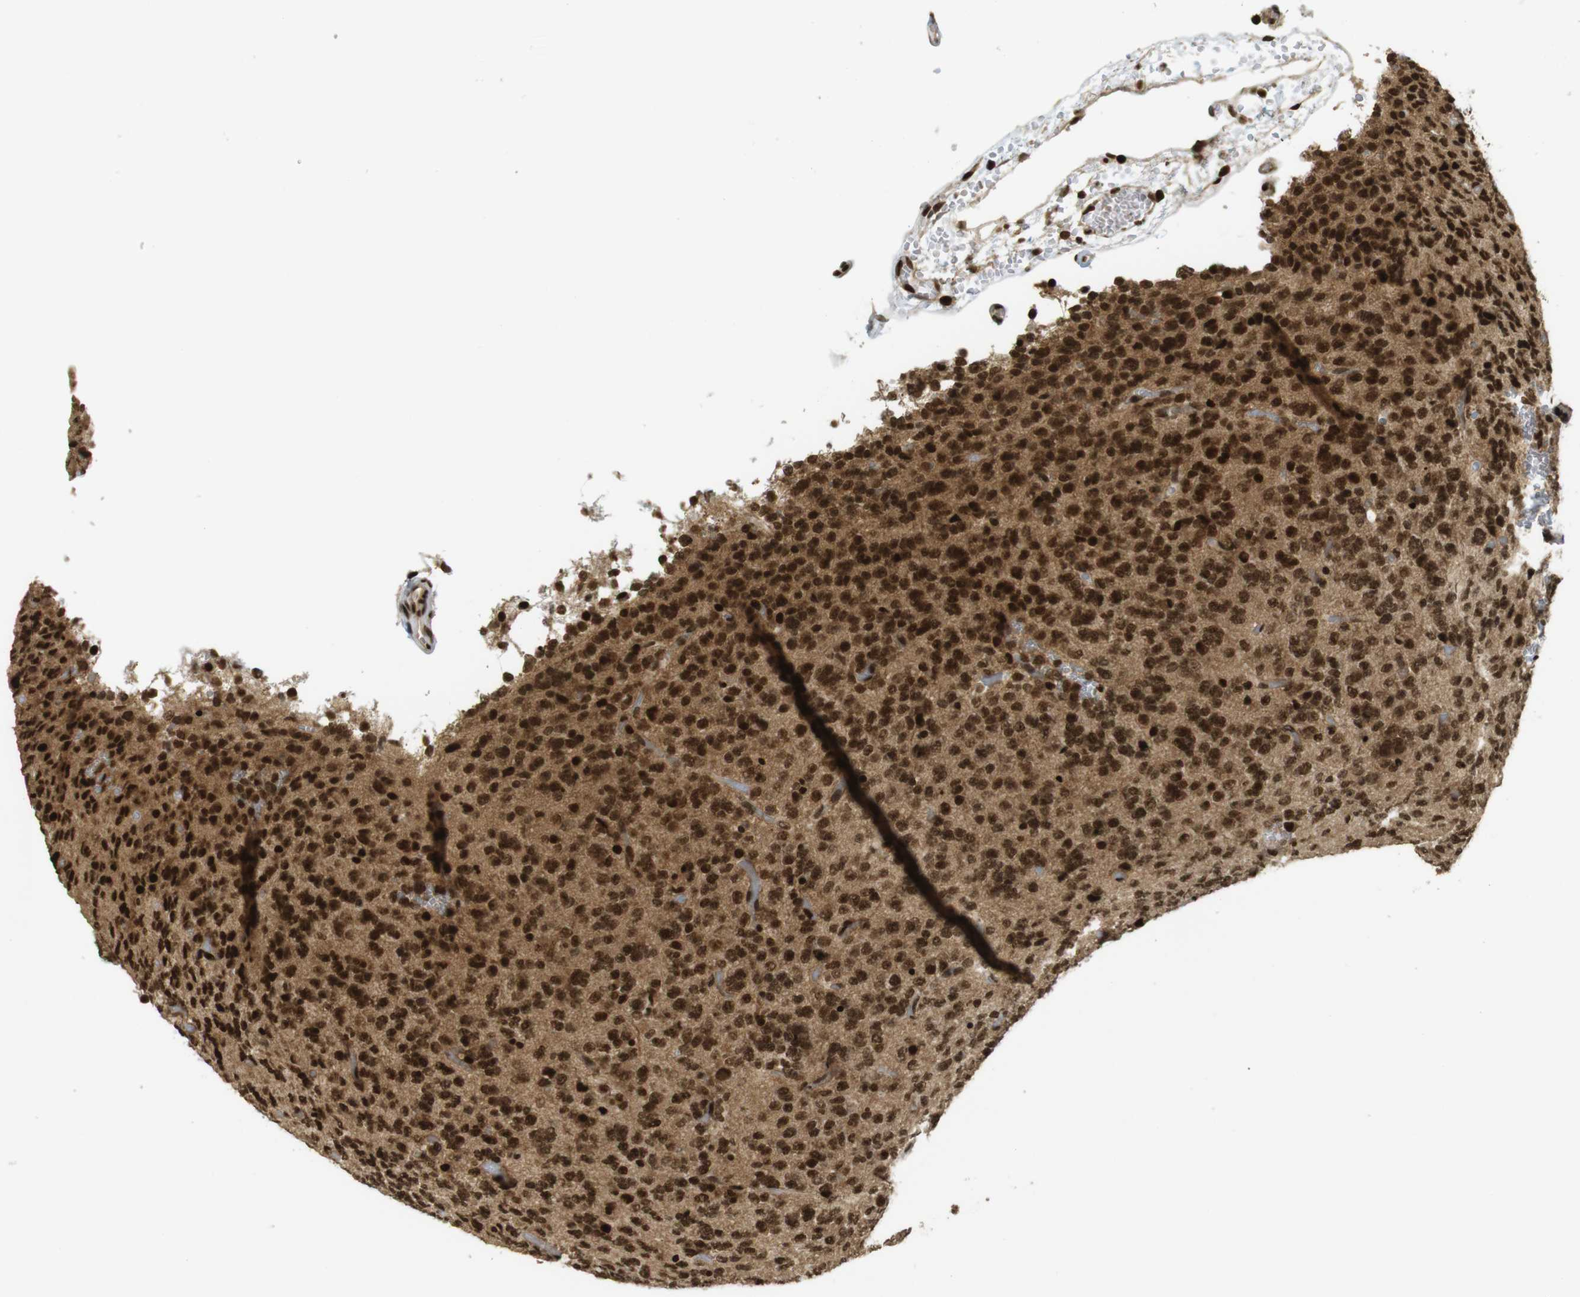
{"staining": {"intensity": "strong", "quantity": ">75%", "location": "cytoplasmic/membranous,nuclear"}, "tissue": "glioma", "cell_type": "Tumor cells", "image_type": "cancer", "snomed": [{"axis": "morphology", "description": "Glioma, malignant, Low grade"}, {"axis": "topography", "description": "Brain"}], "caption": "Glioma tissue displays strong cytoplasmic/membranous and nuclear positivity in approximately >75% of tumor cells", "gene": "RUVBL2", "patient": {"sex": "male", "age": 38}}